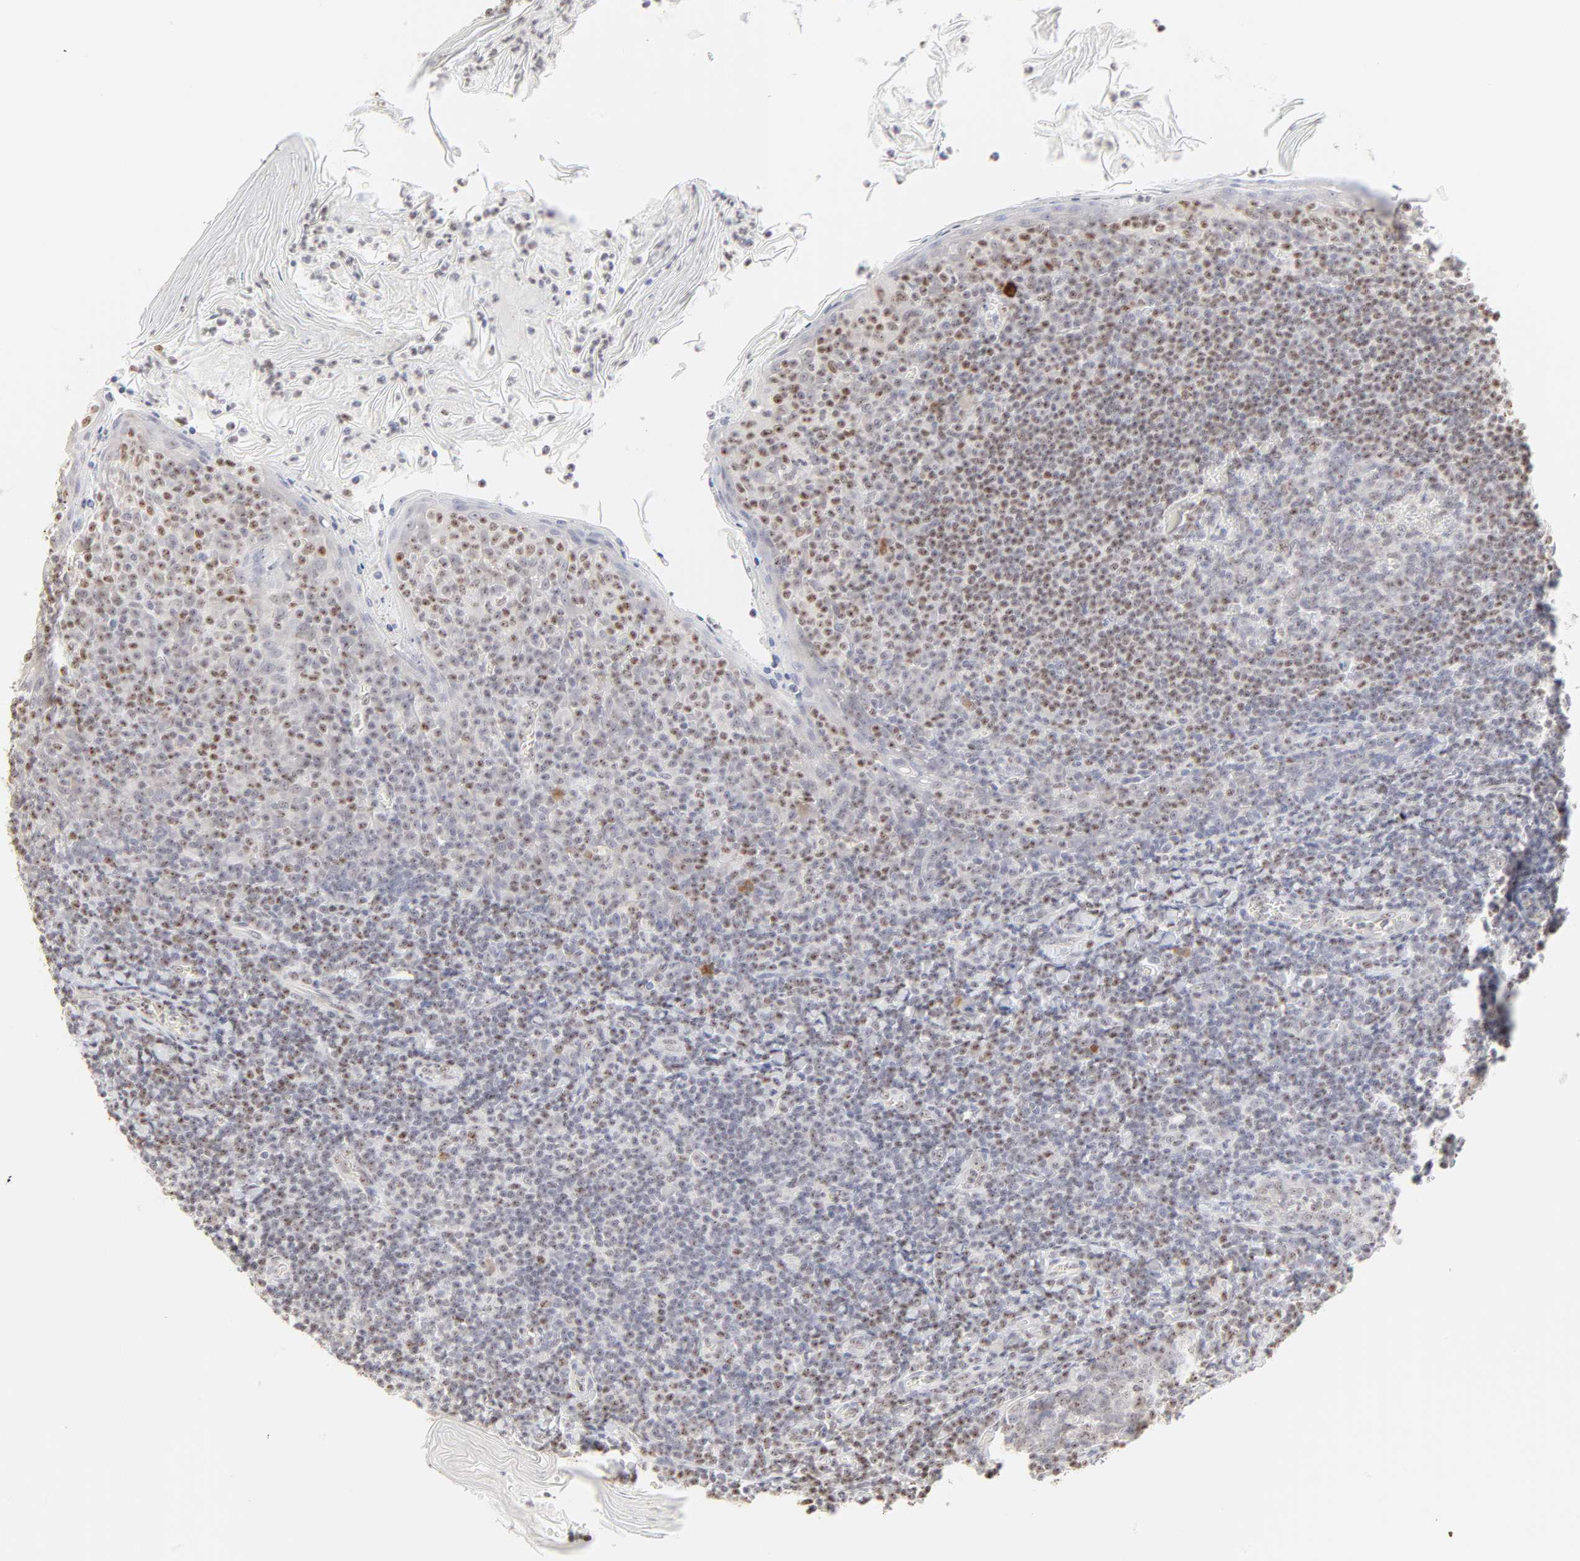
{"staining": {"intensity": "weak", "quantity": "25%-75%", "location": "nuclear"}, "tissue": "tonsil", "cell_type": "Germinal center cells", "image_type": "normal", "snomed": [{"axis": "morphology", "description": "Normal tissue, NOS"}, {"axis": "topography", "description": "Tonsil"}], "caption": "Immunohistochemical staining of normal human tonsil displays low levels of weak nuclear positivity in about 25%-75% of germinal center cells. The staining was performed using DAB (3,3'-diaminobenzidine) to visualize the protein expression in brown, while the nuclei were stained in blue with hematoxylin (Magnification: 20x).", "gene": "NFIL3", "patient": {"sex": "male", "age": 31}}